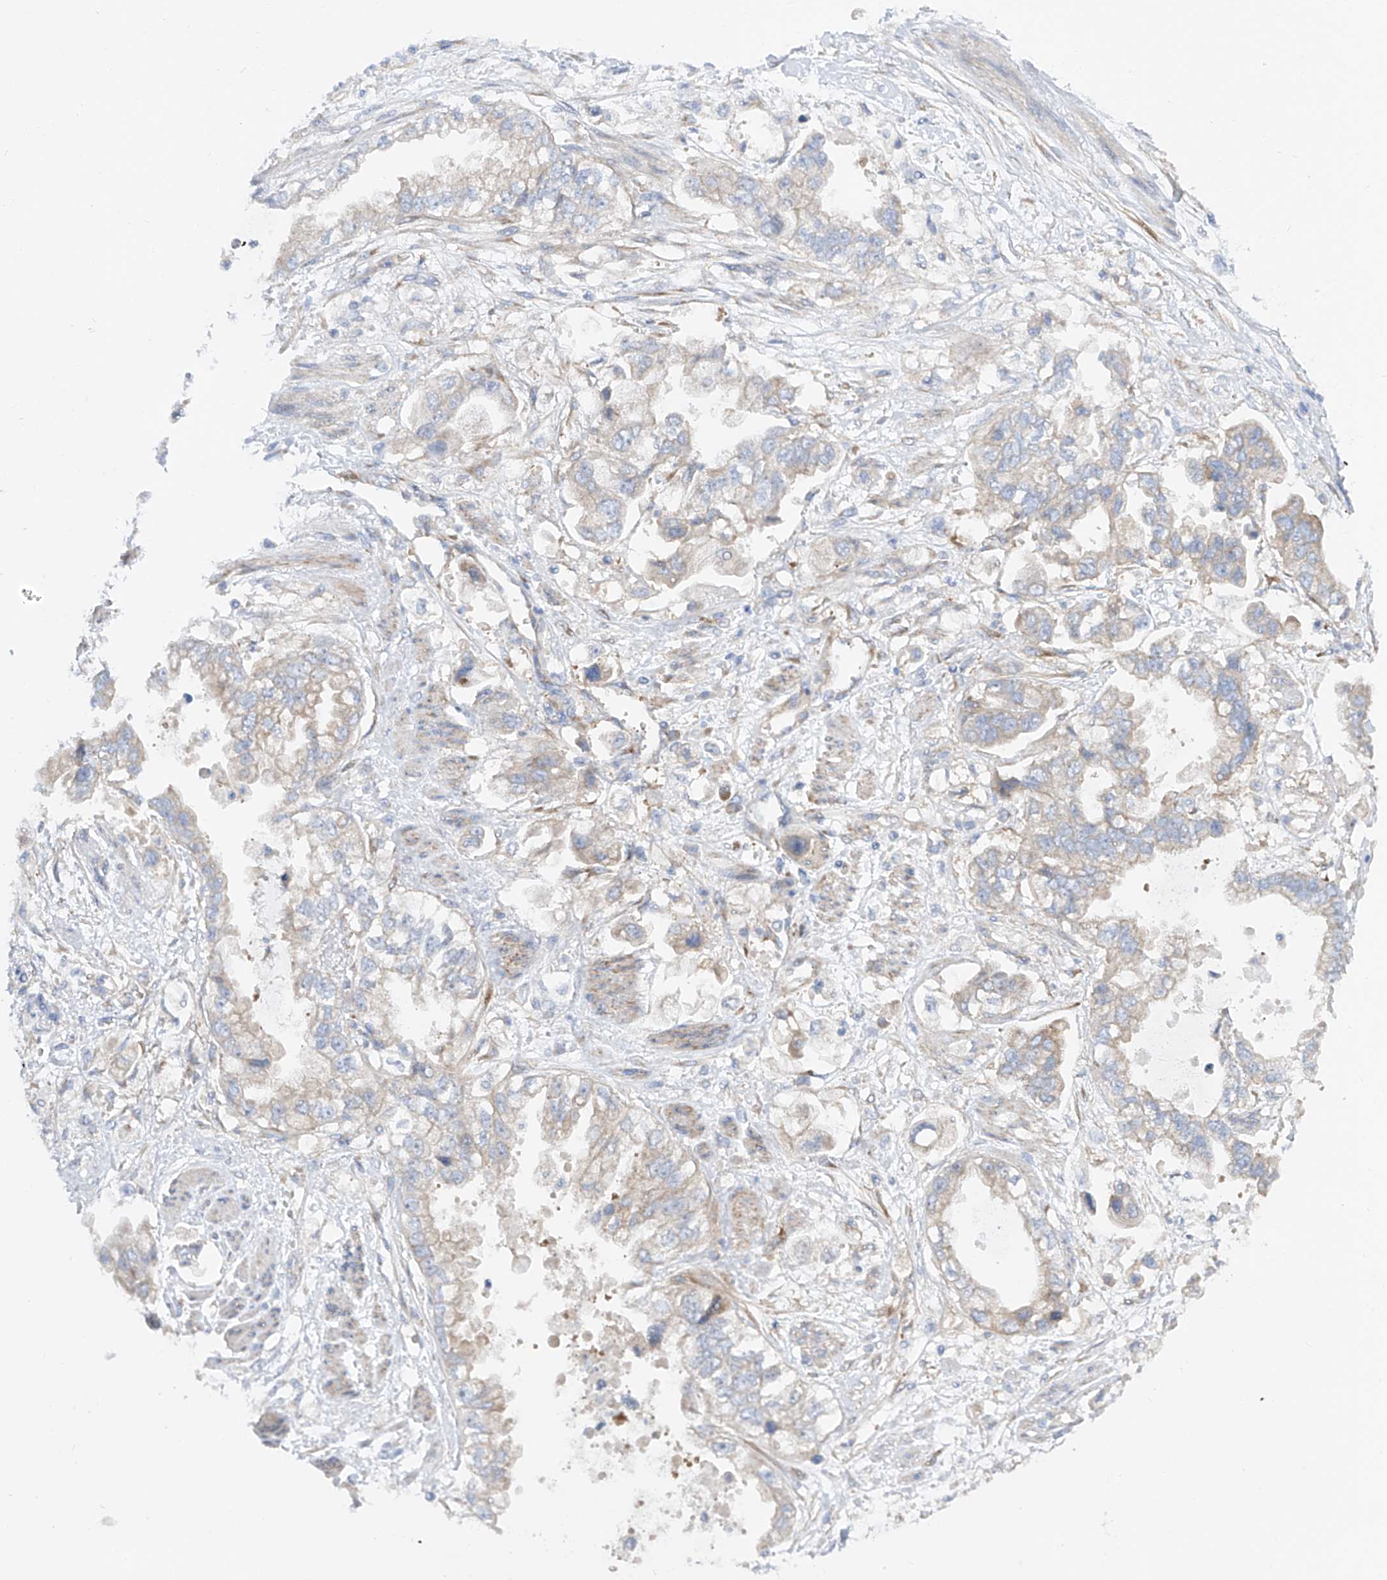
{"staining": {"intensity": "weak", "quantity": "<25%", "location": "cytoplasmic/membranous"}, "tissue": "stomach cancer", "cell_type": "Tumor cells", "image_type": "cancer", "snomed": [{"axis": "morphology", "description": "Adenocarcinoma, NOS"}, {"axis": "topography", "description": "Stomach"}], "caption": "A histopathology image of human stomach adenocarcinoma is negative for staining in tumor cells. The staining was performed using DAB (3,3'-diaminobenzidine) to visualize the protein expression in brown, while the nuclei were stained in blue with hematoxylin (Magnification: 20x).", "gene": "LCA5", "patient": {"sex": "male", "age": 62}}